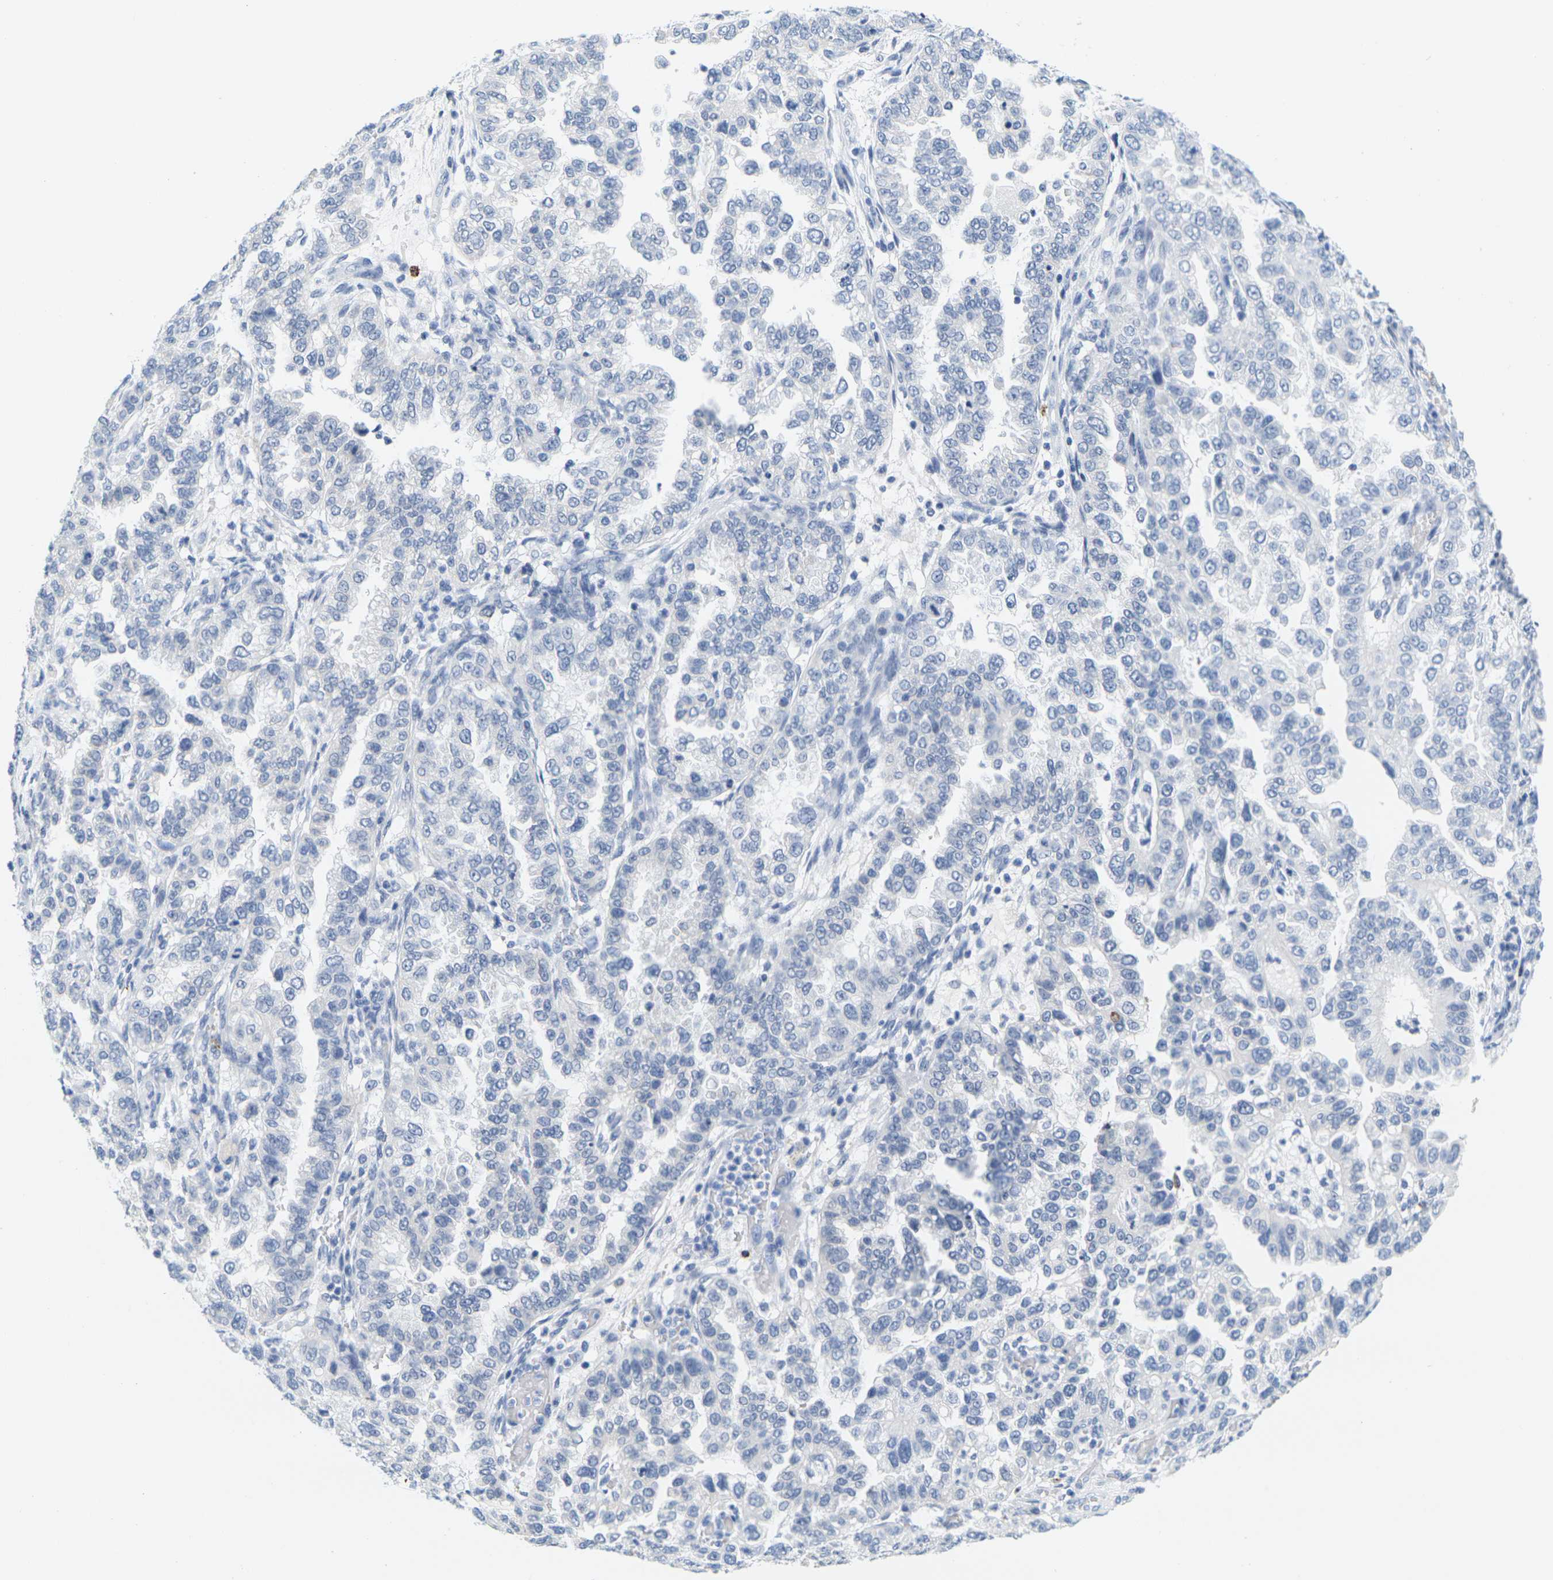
{"staining": {"intensity": "negative", "quantity": "none", "location": "none"}, "tissue": "endometrial cancer", "cell_type": "Tumor cells", "image_type": "cancer", "snomed": [{"axis": "morphology", "description": "Adenocarcinoma, NOS"}, {"axis": "topography", "description": "Endometrium"}], "caption": "An immunohistochemistry photomicrograph of endometrial cancer (adenocarcinoma) is shown. There is no staining in tumor cells of endometrial cancer (adenocarcinoma).", "gene": "HLA-DOB", "patient": {"sex": "female", "age": 85}}